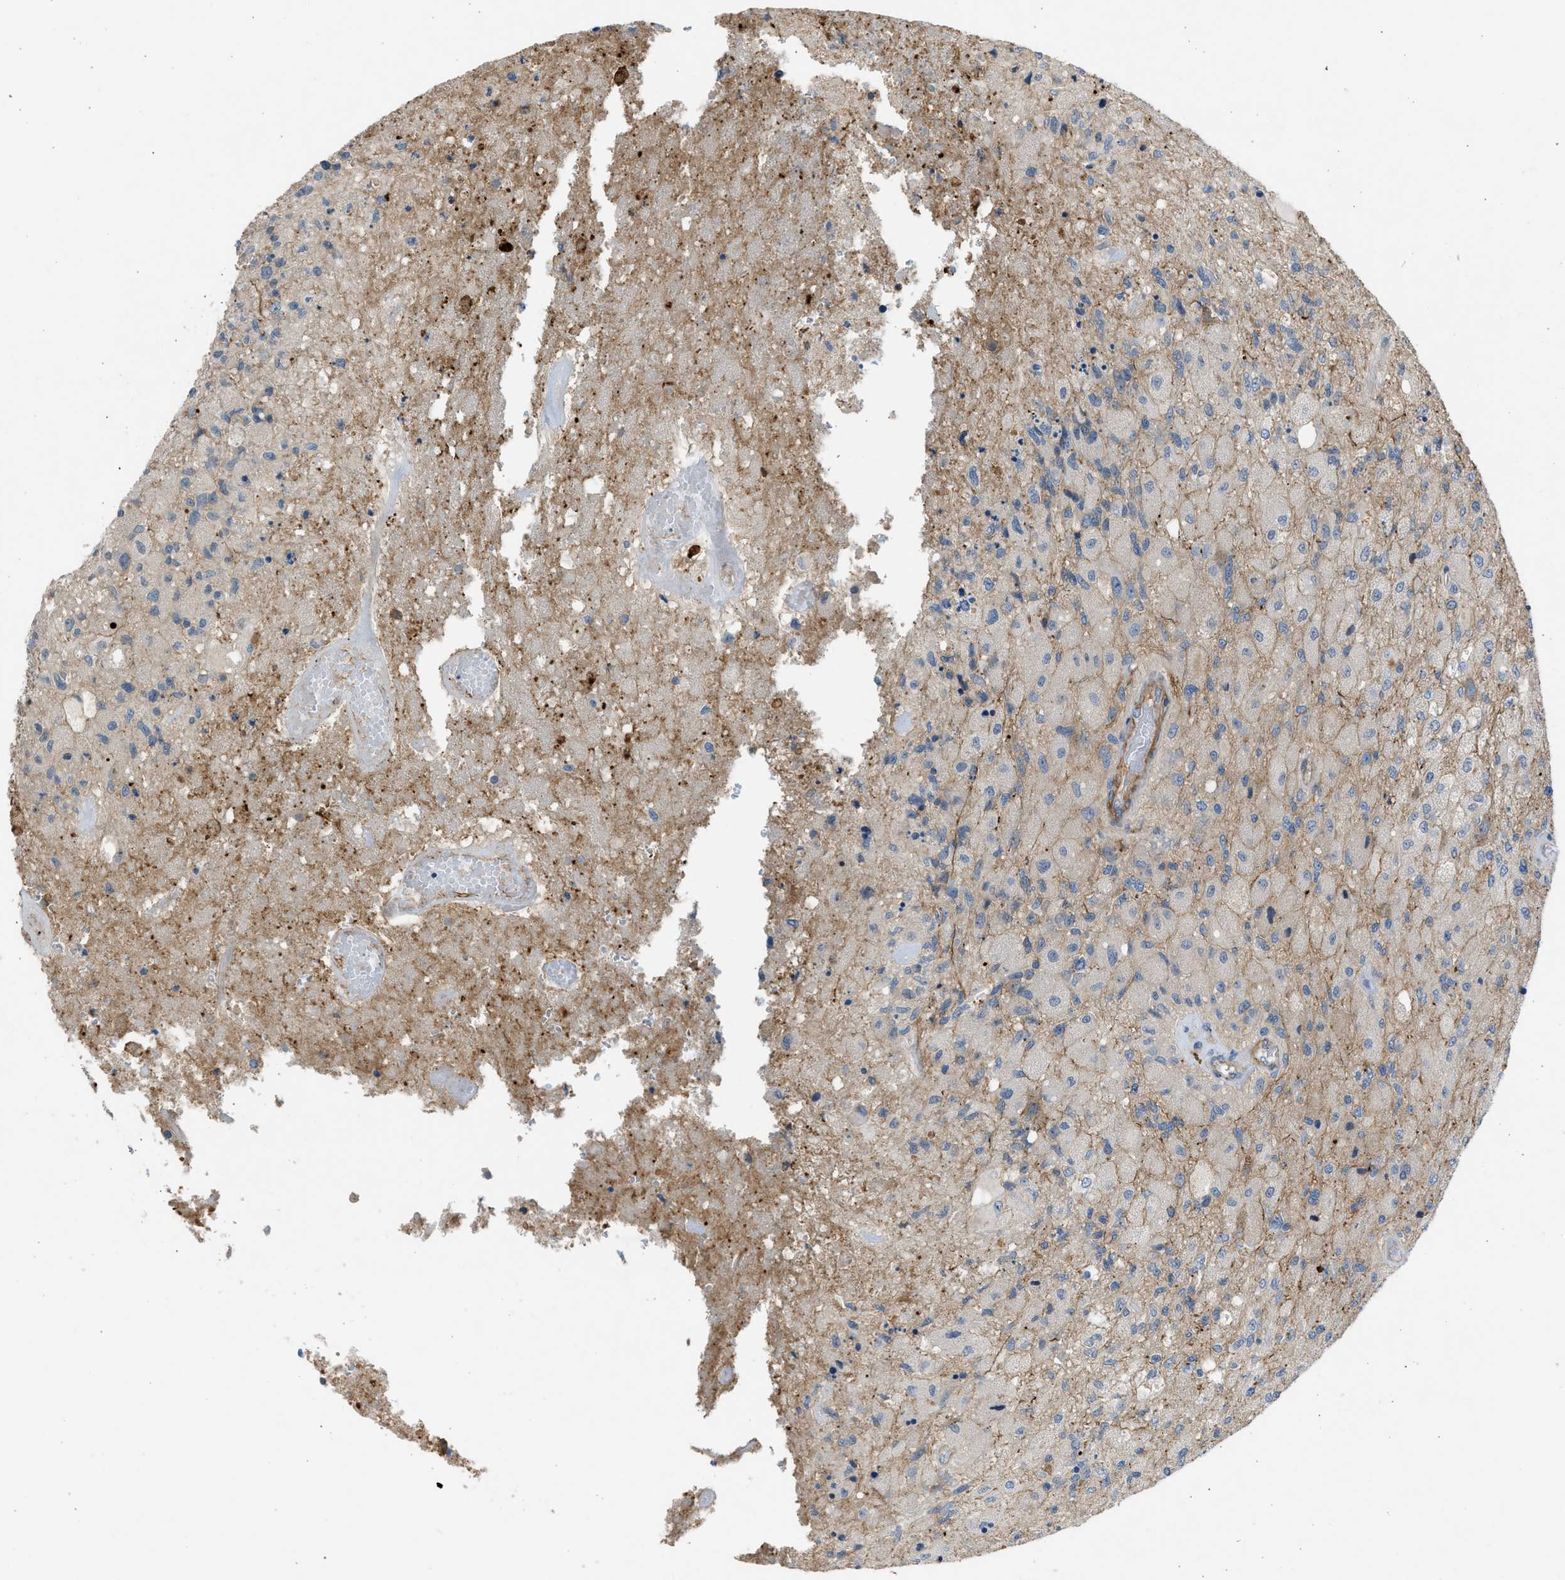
{"staining": {"intensity": "negative", "quantity": "none", "location": "none"}, "tissue": "glioma", "cell_type": "Tumor cells", "image_type": "cancer", "snomed": [{"axis": "morphology", "description": "Normal tissue, NOS"}, {"axis": "morphology", "description": "Glioma, malignant, High grade"}, {"axis": "topography", "description": "Cerebral cortex"}], "caption": "A histopathology image of human malignant glioma (high-grade) is negative for staining in tumor cells.", "gene": "PCNX3", "patient": {"sex": "male", "age": 77}}